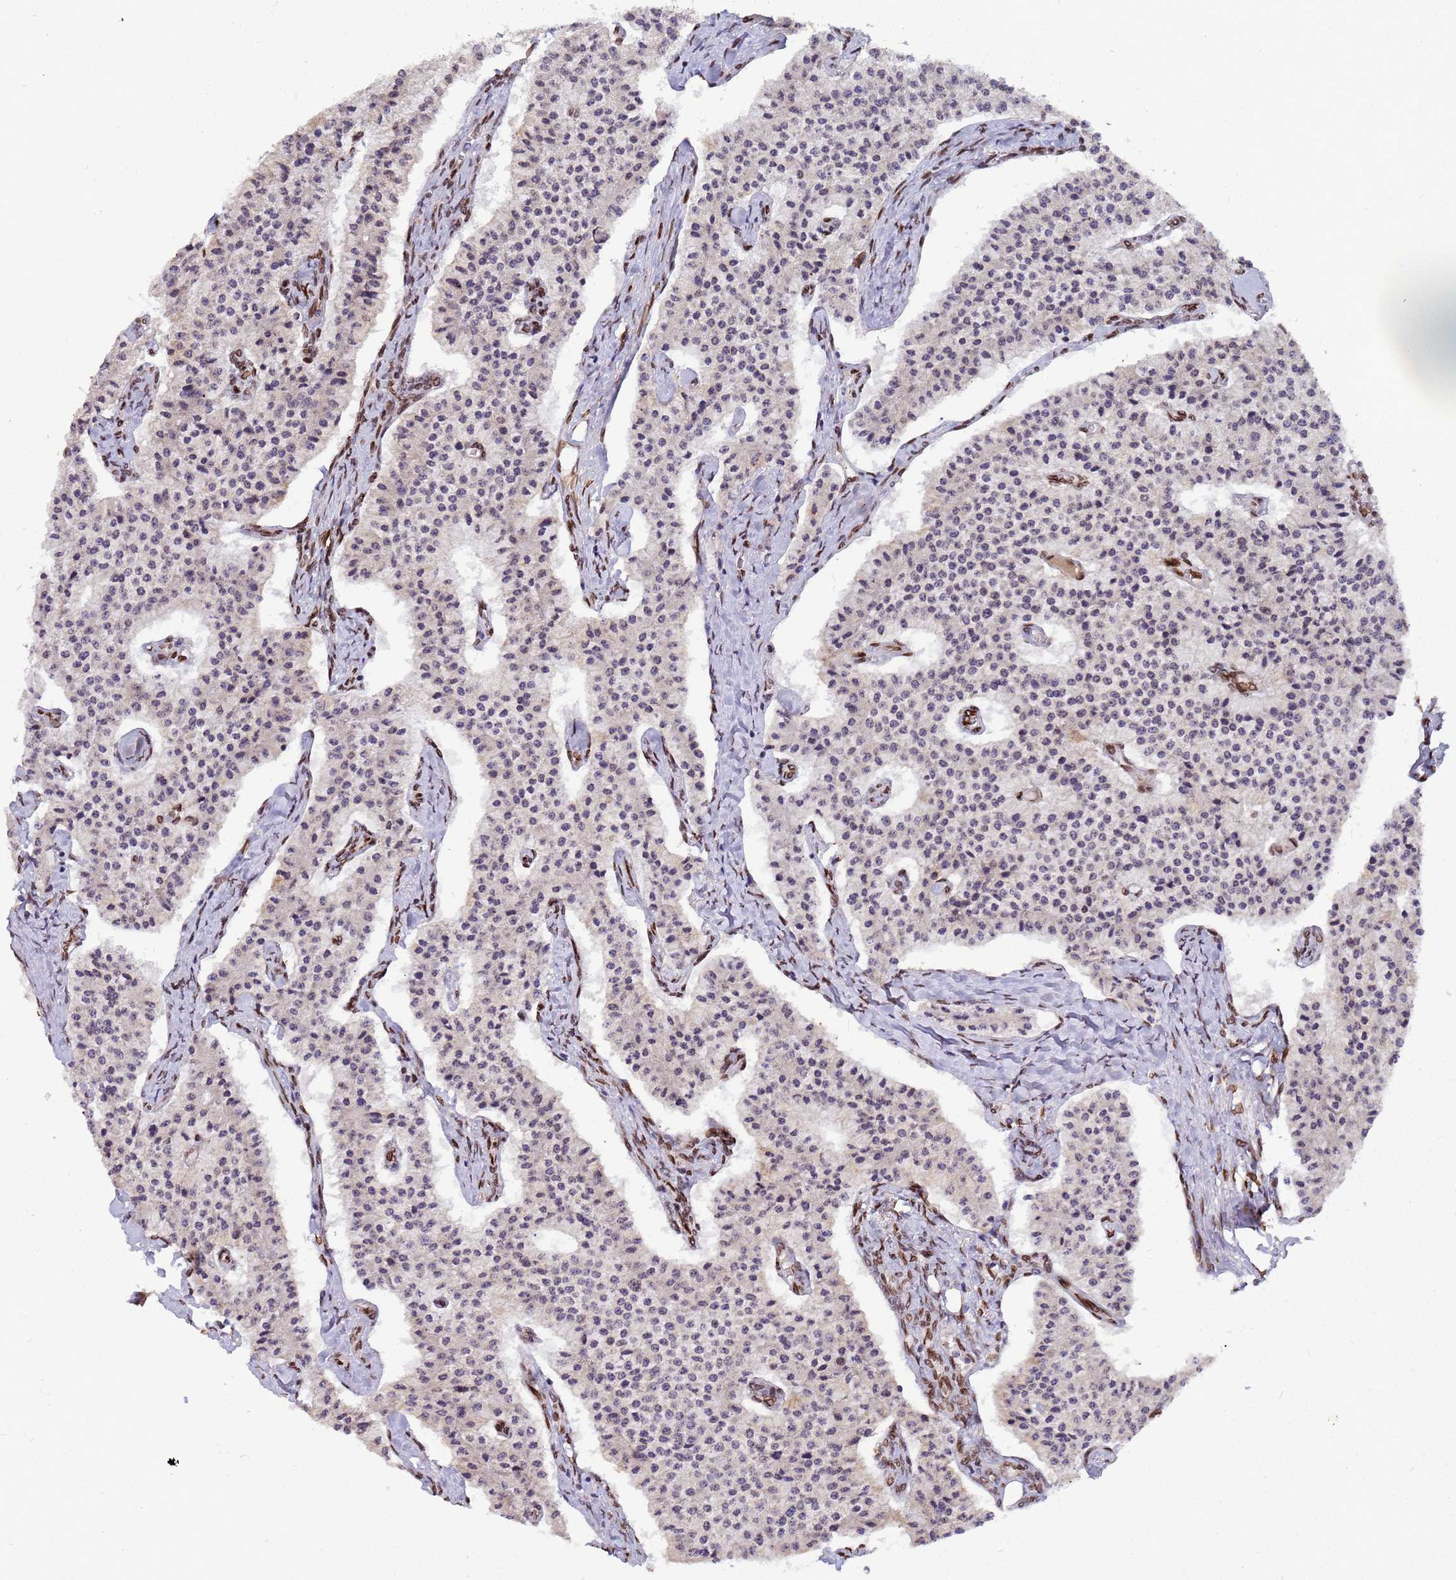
{"staining": {"intensity": "negative", "quantity": "none", "location": "none"}, "tissue": "carcinoid", "cell_type": "Tumor cells", "image_type": "cancer", "snomed": [{"axis": "morphology", "description": "Carcinoid, malignant, NOS"}, {"axis": "topography", "description": "Colon"}], "caption": "Tumor cells show no significant staining in carcinoid.", "gene": "GPR135", "patient": {"sex": "female", "age": 52}}